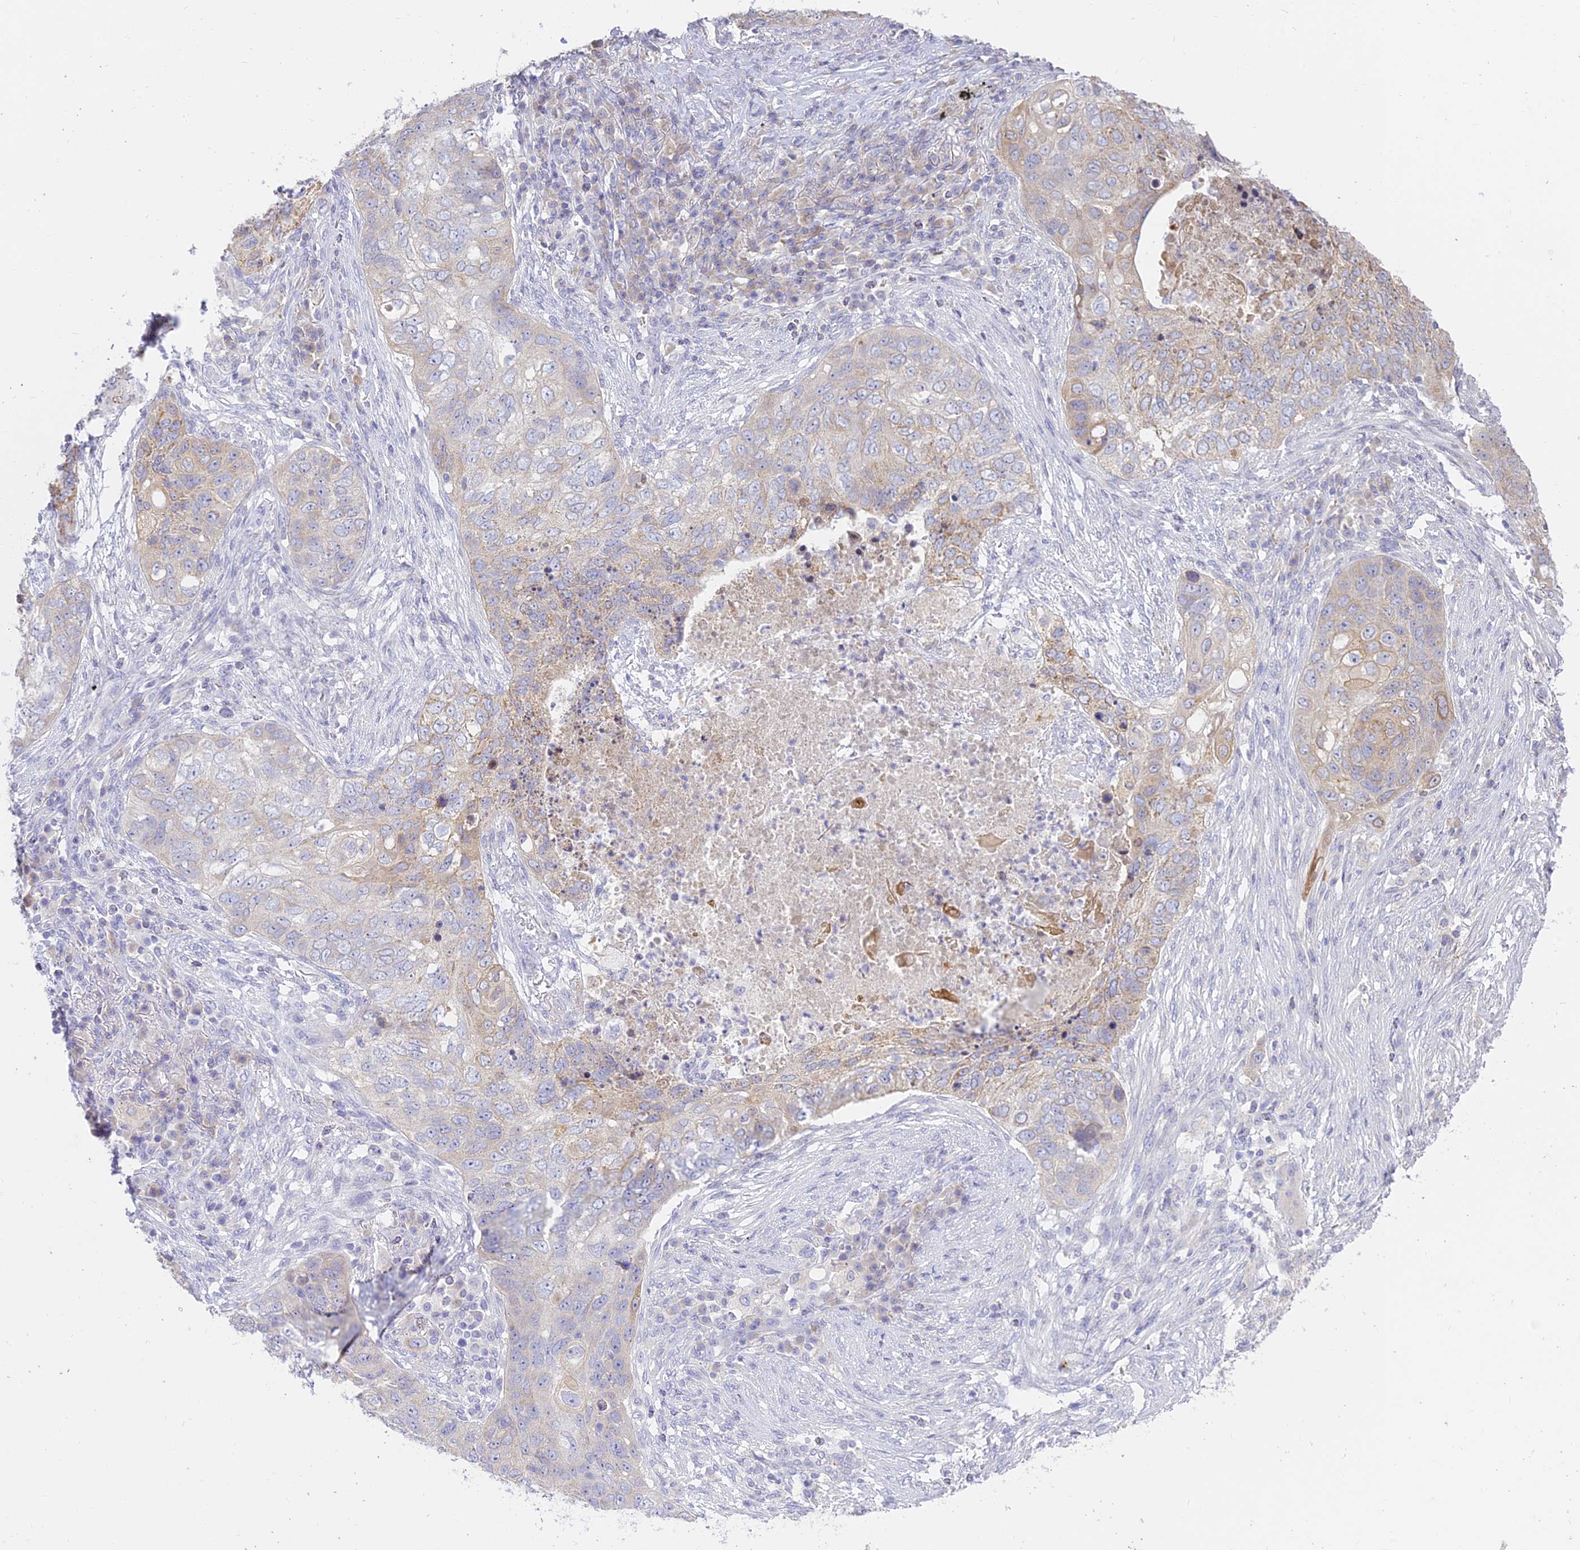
{"staining": {"intensity": "weak", "quantity": "25%-75%", "location": "cytoplasmic/membranous"}, "tissue": "lung cancer", "cell_type": "Tumor cells", "image_type": "cancer", "snomed": [{"axis": "morphology", "description": "Squamous cell carcinoma, NOS"}, {"axis": "topography", "description": "Lung"}], "caption": "Immunohistochemical staining of human squamous cell carcinoma (lung) displays low levels of weak cytoplasmic/membranous expression in about 25%-75% of tumor cells. Immunohistochemistry stains the protein in brown and the nuclei are stained blue.", "gene": "TMEM40", "patient": {"sex": "female", "age": 63}}